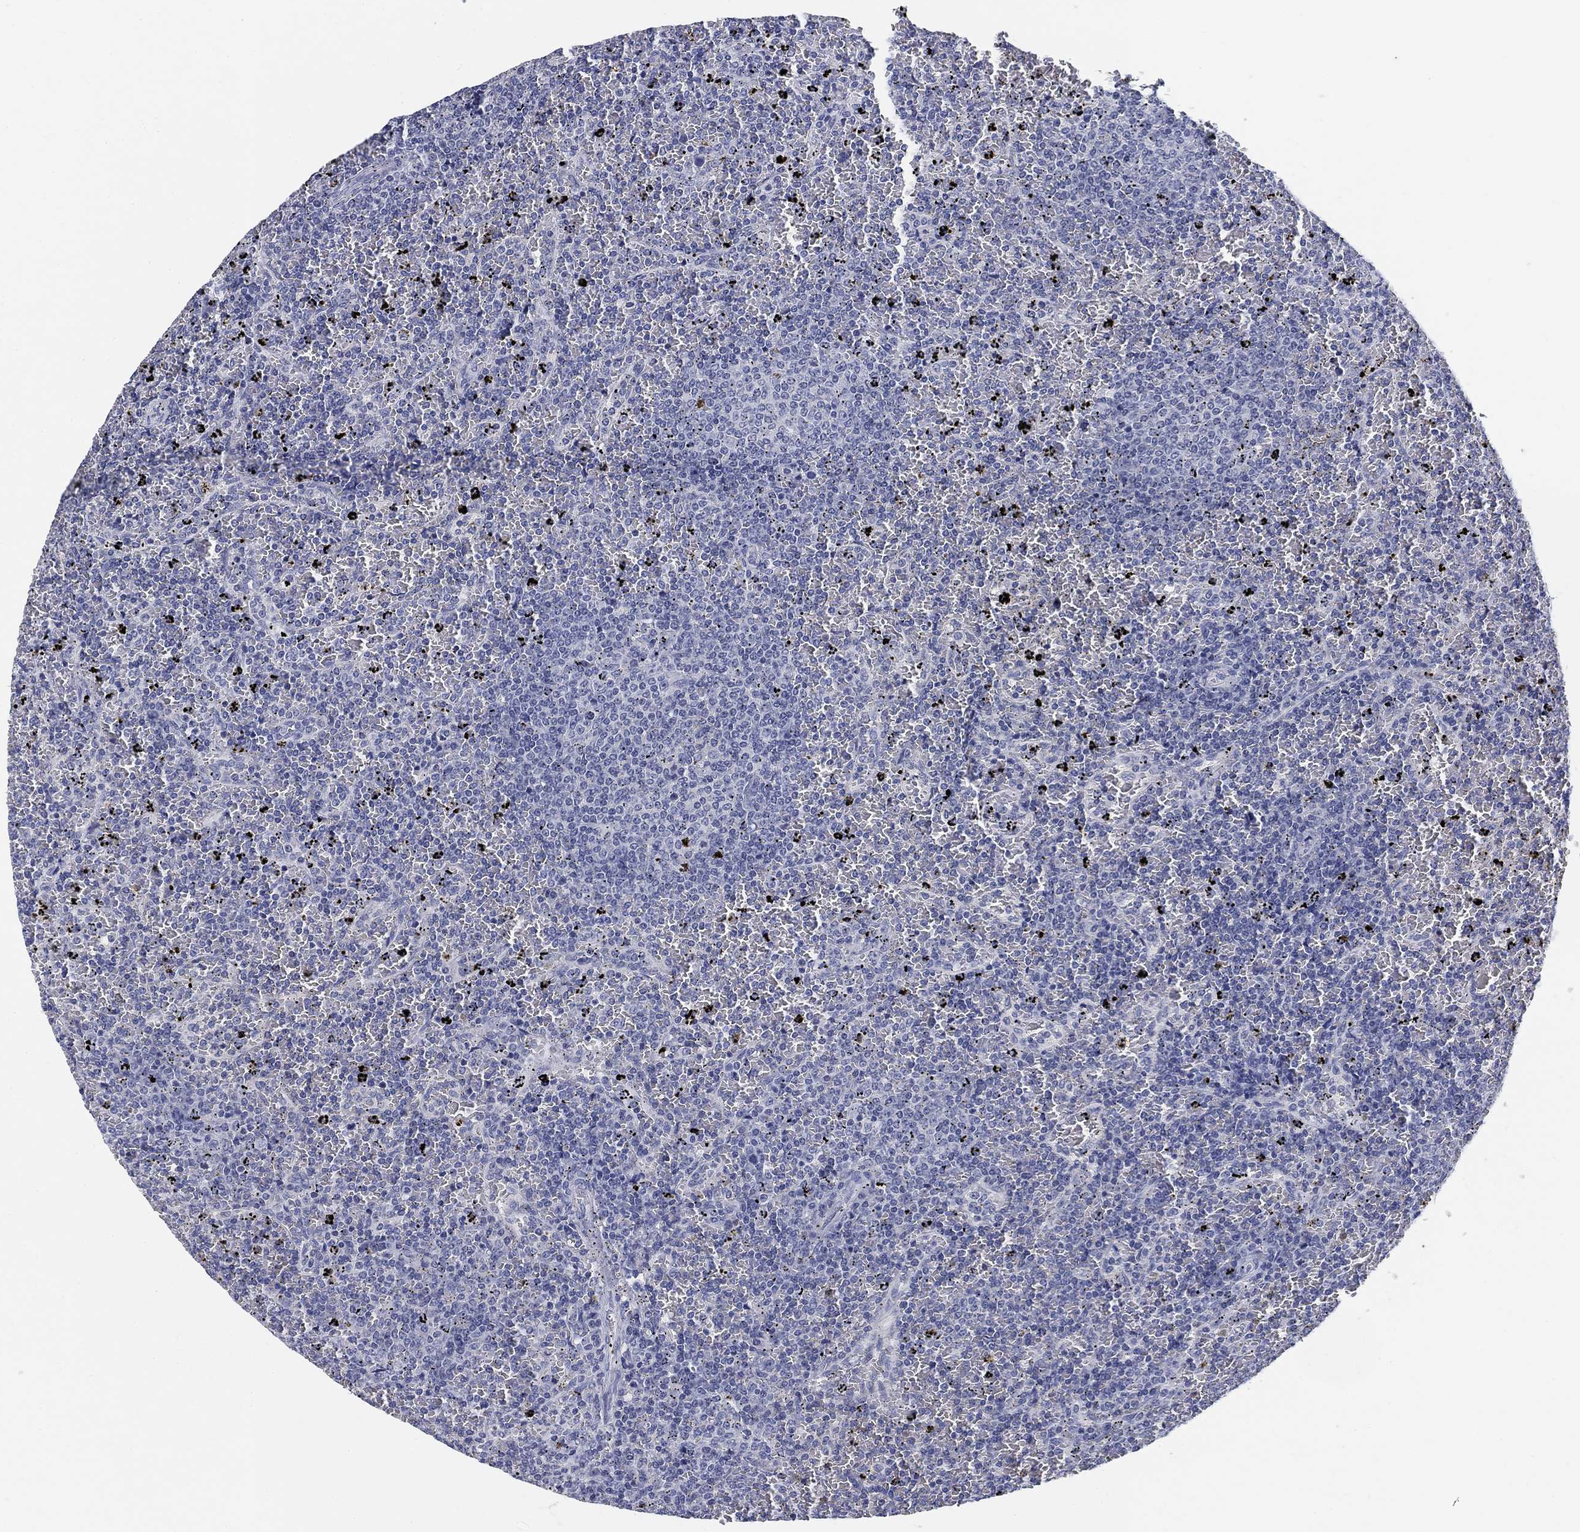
{"staining": {"intensity": "negative", "quantity": "none", "location": "none"}, "tissue": "lymphoma", "cell_type": "Tumor cells", "image_type": "cancer", "snomed": [{"axis": "morphology", "description": "Malignant lymphoma, non-Hodgkin's type, Low grade"}, {"axis": "topography", "description": "Spleen"}], "caption": "Immunohistochemistry (IHC) micrograph of neoplastic tissue: malignant lymphoma, non-Hodgkin's type (low-grade) stained with DAB (3,3'-diaminobenzidine) displays no significant protein expression in tumor cells.", "gene": "CLUL1", "patient": {"sex": "female", "age": 77}}